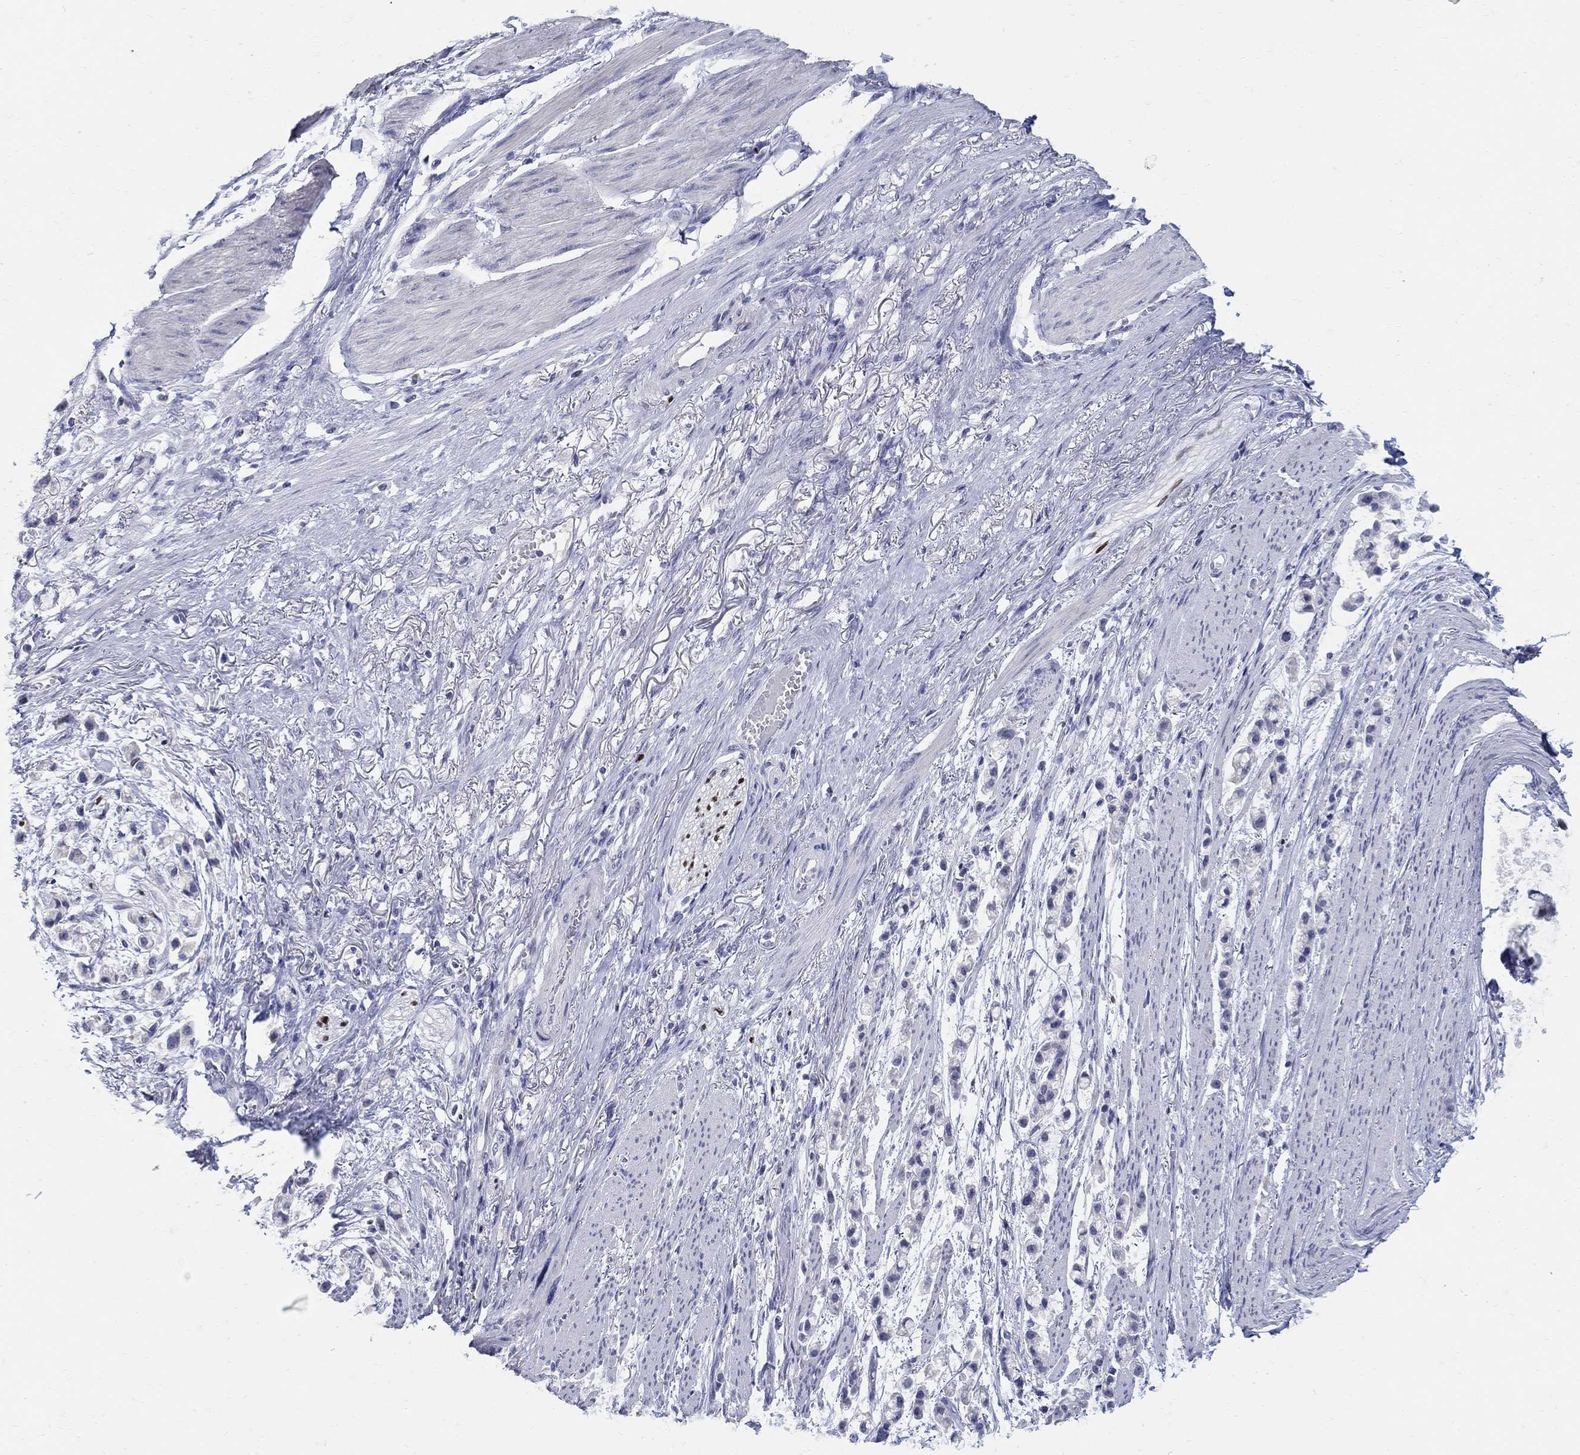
{"staining": {"intensity": "negative", "quantity": "none", "location": "none"}, "tissue": "stomach cancer", "cell_type": "Tumor cells", "image_type": "cancer", "snomed": [{"axis": "morphology", "description": "Adenocarcinoma, NOS"}, {"axis": "topography", "description": "Stomach"}], "caption": "An IHC micrograph of stomach cancer is shown. There is no staining in tumor cells of stomach cancer.", "gene": "SOX2", "patient": {"sex": "female", "age": 81}}